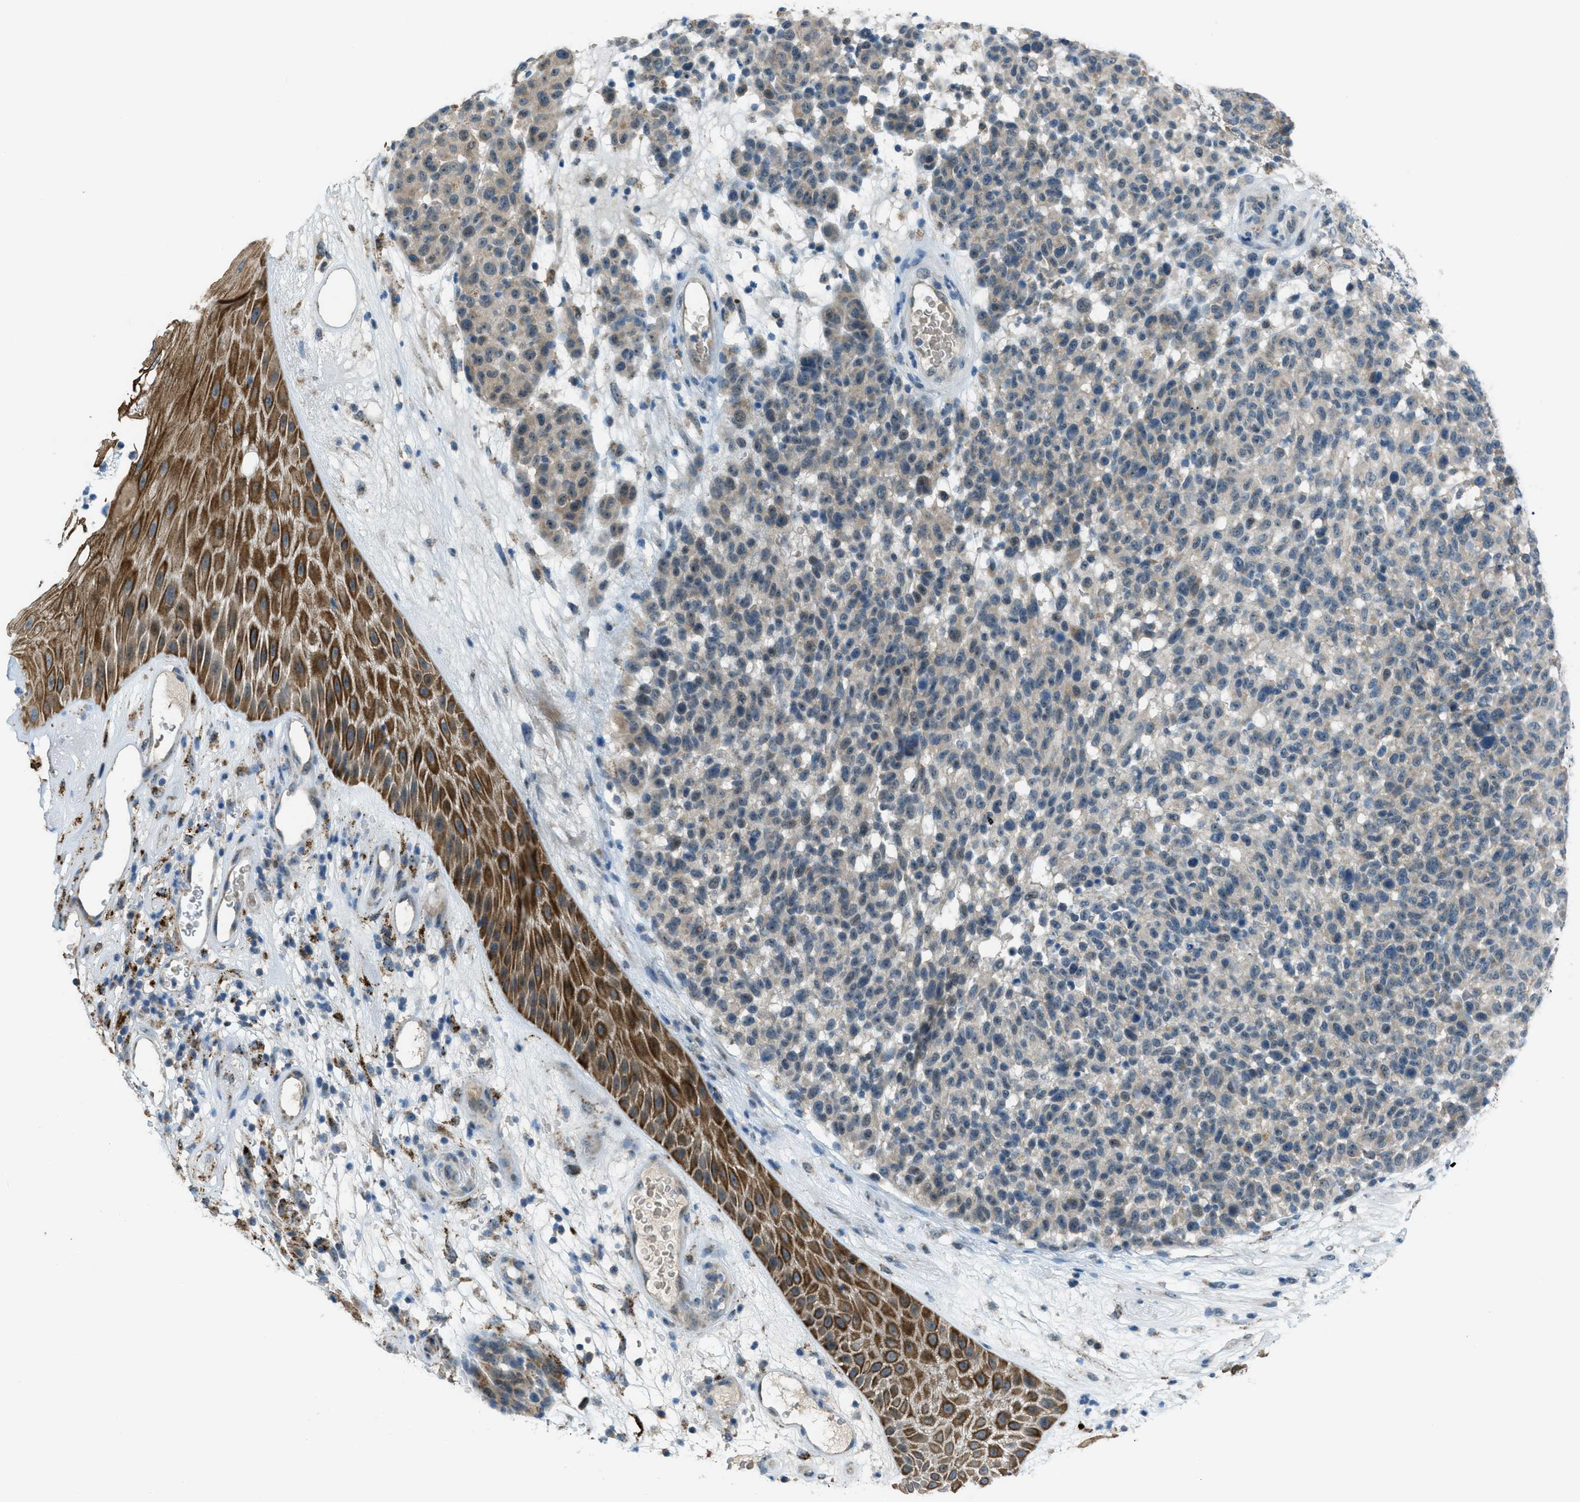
{"staining": {"intensity": "weak", "quantity": "<25%", "location": "cytoplasmic/membranous"}, "tissue": "melanoma", "cell_type": "Tumor cells", "image_type": "cancer", "snomed": [{"axis": "morphology", "description": "Malignant melanoma, NOS"}, {"axis": "topography", "description": "Skin"}], "caption": "Immunohistochemical staining of melanoma shows no significant positivity in tumor cells. The staining is performed using DAB brown chromogen with nuclei counter-stained in using hematoxylin.", "gene": "CDON", "patient": {"sex": "male", "age": 59}}